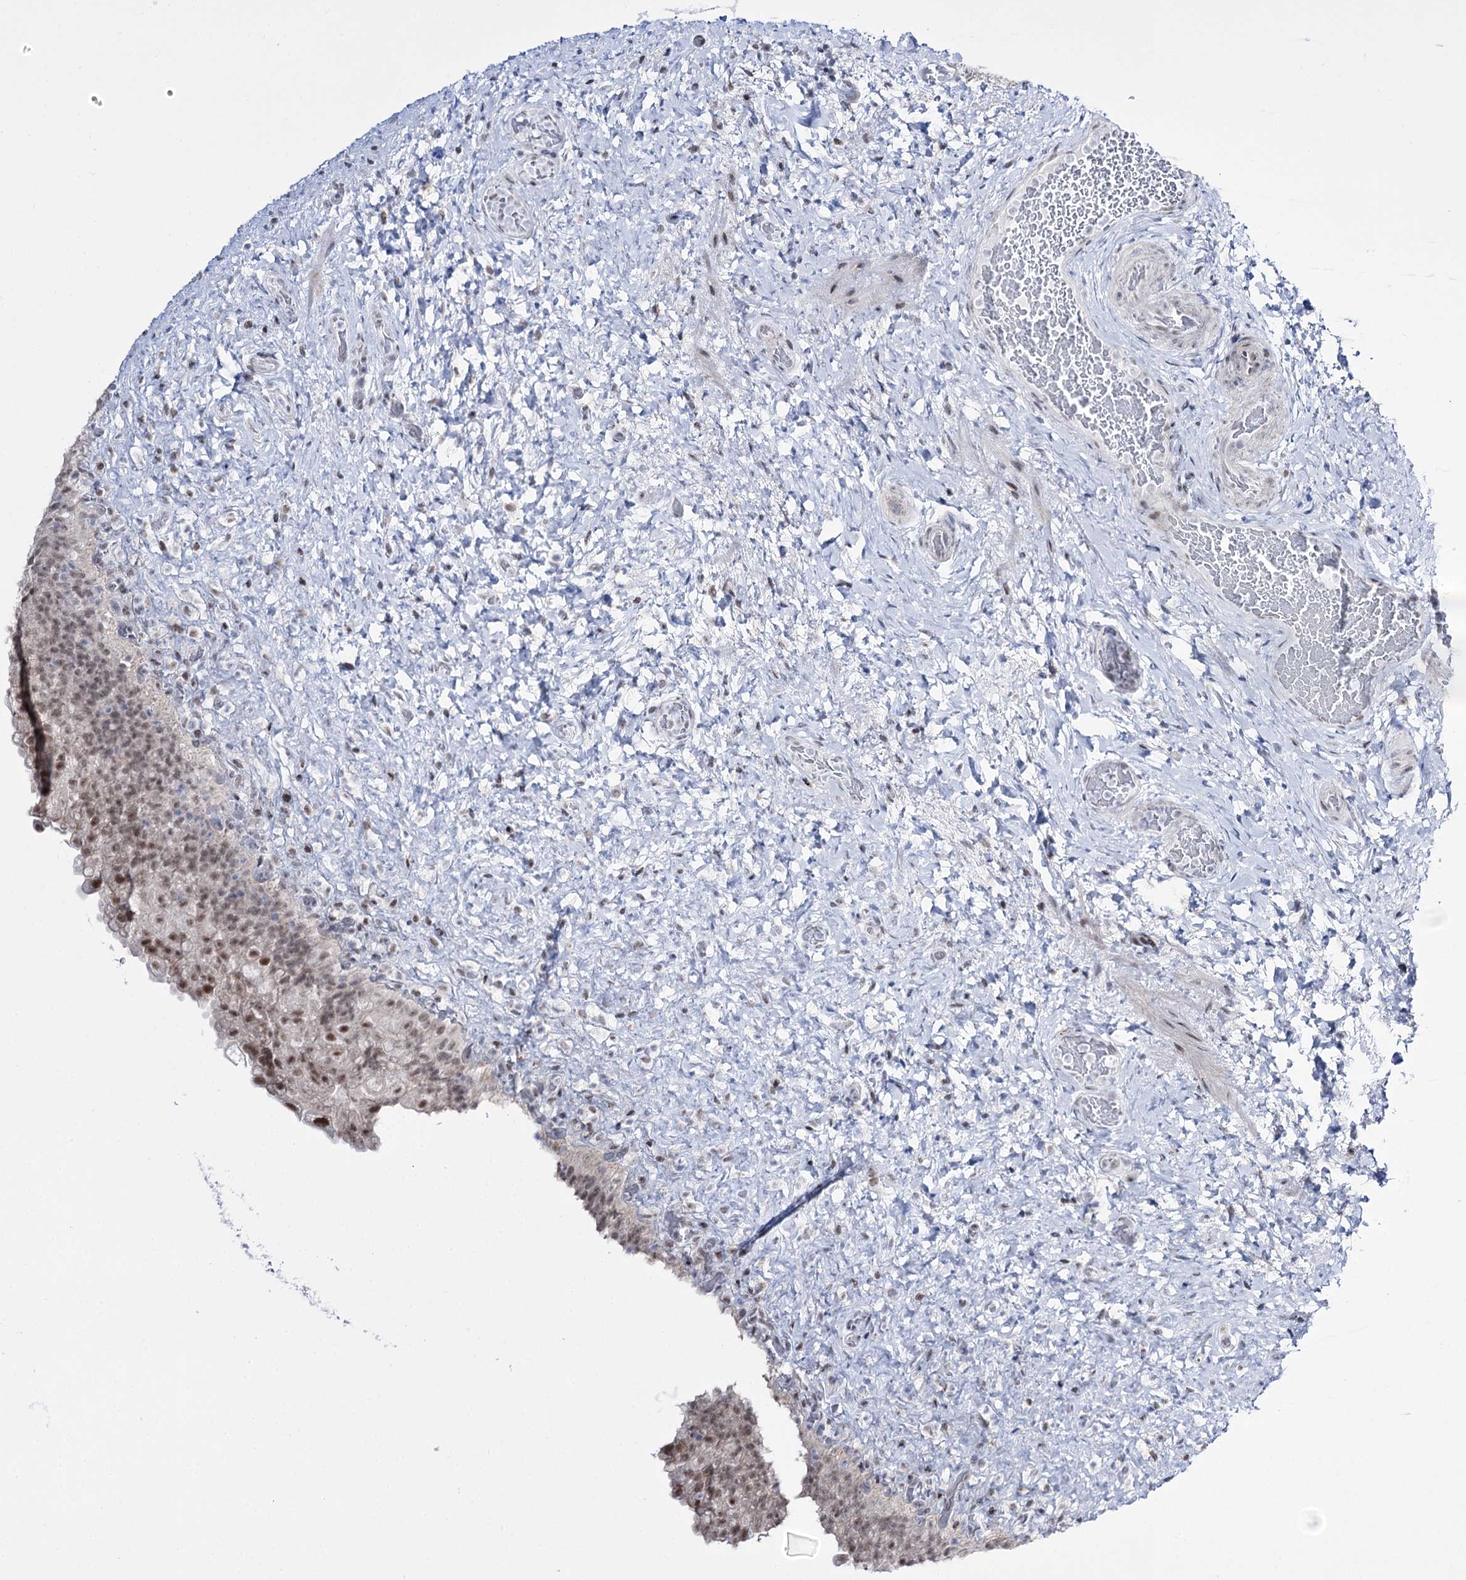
{"staining": {"intensity": "moderate", "quantity": "25%-75%", "location": "nuclear"}, "tissue": "urinary bladder", "cell_type": "Urothelial cells", "image_type": "normal", "snomed": [{"axis": "morphology", "description": "Normal tissue, NOS"}, {"axis": "topography", "description": "Urinary bladder"}], "caption": "Immunohistochemical staining of normal human urinary bladder exhibits medium levels of moderate nuclear staining in approximately 25%-75% of urothelial cells. Using DAB (brown) and hematoxylin (blue) stains, captured at high magnification using brightfield microscopy.", "gene": "RBM15B", "patient": {"sex": "female", "age": 27}}